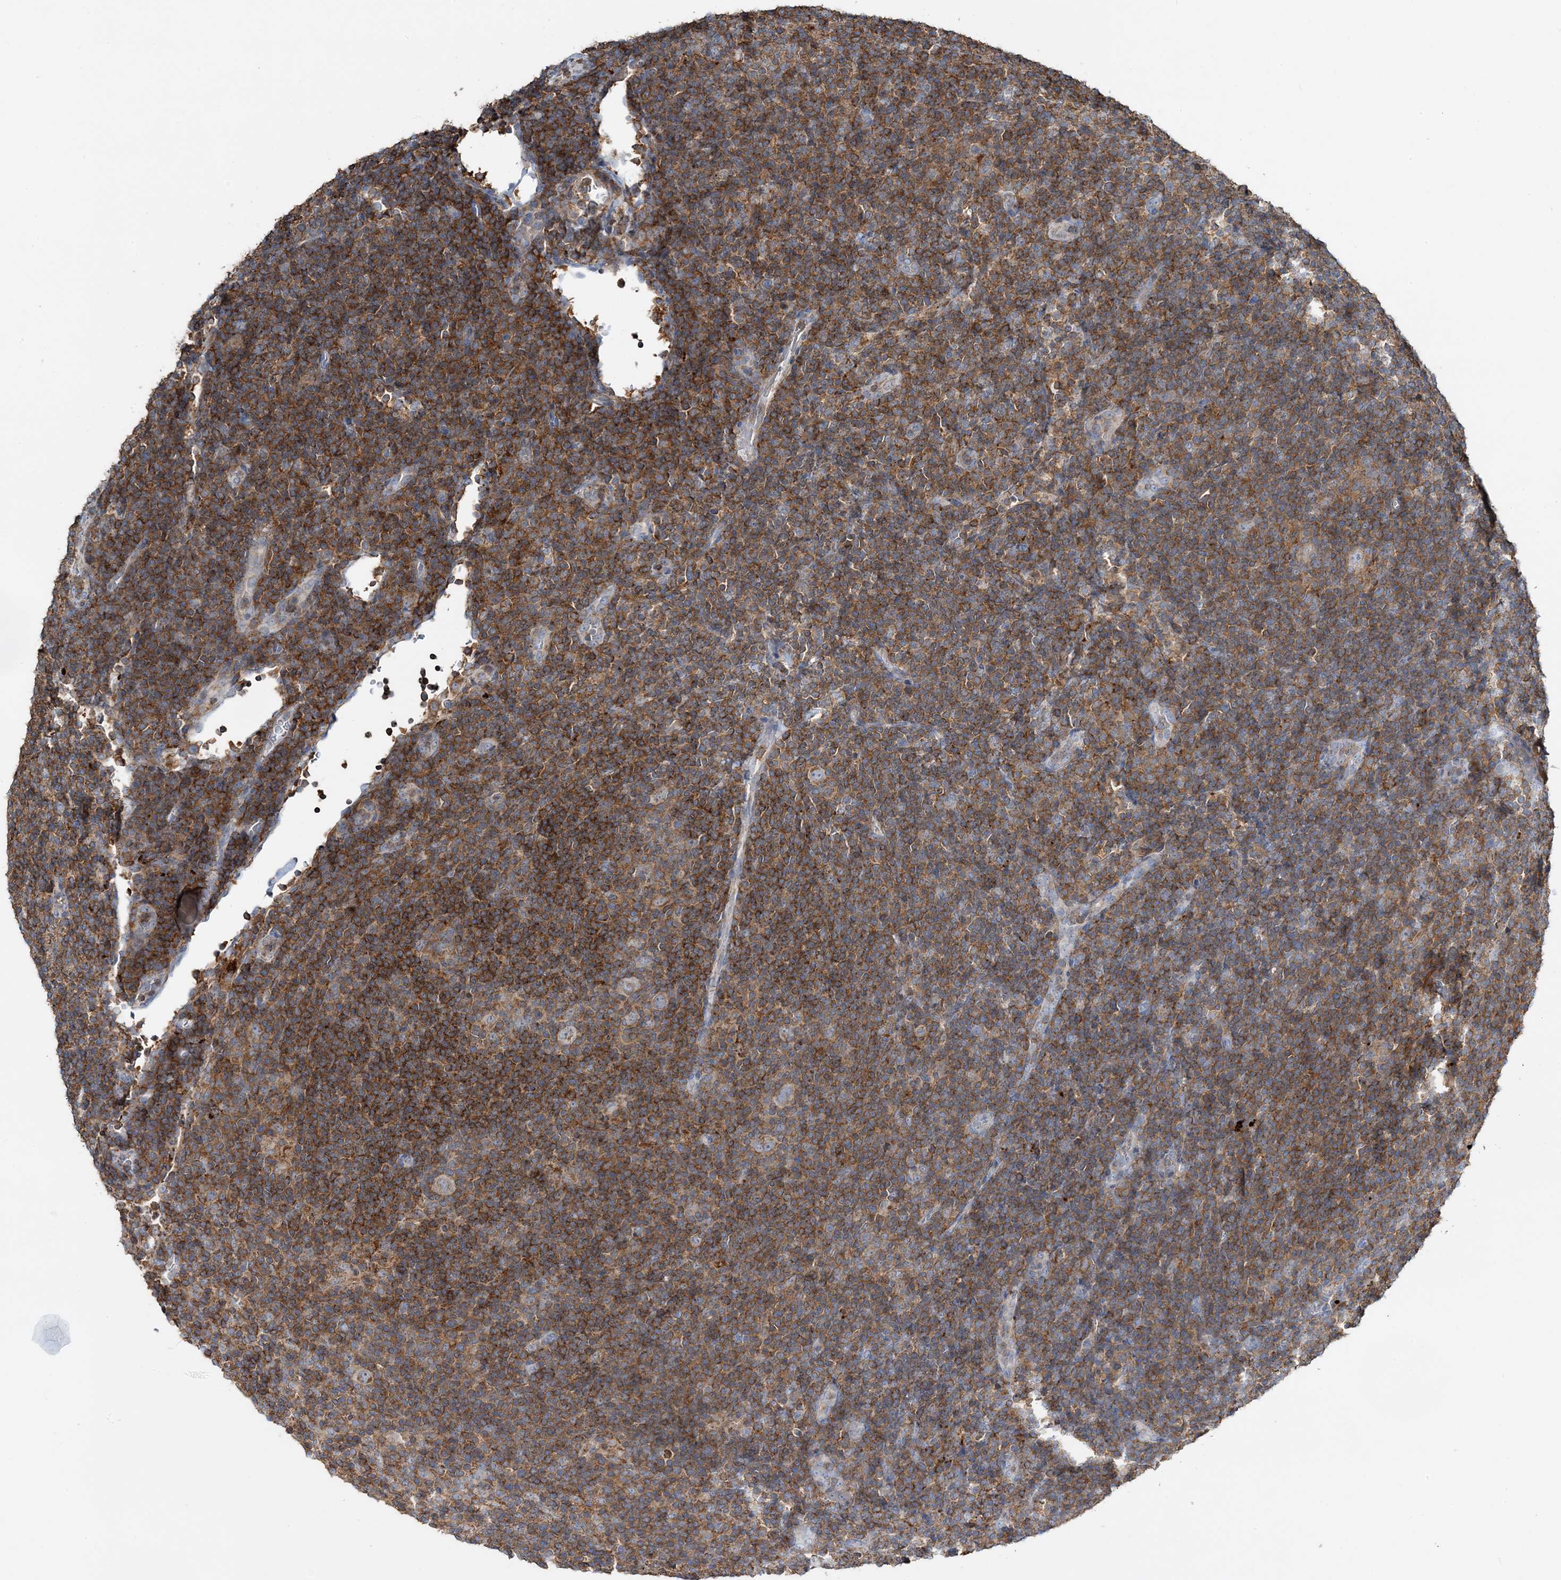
{"staining": {"intensity": "negative", "quantity": "none", "location": "none"}, "tissue": "lymphoma", "cell_type": "Tumor cells", "image_type": "cancer", "snomed": [{"axis": "morphology", "description": "Hodgkin's disease, NOS"}, {"axis": "topography", "description": "Lymph node"}], "caption": "Immunohistochemistry (IHC) image of neoplastic tissue: lymphoma stained with DAB reveals no significant protein positivity in tumor cells.", "gene": "TMLHE", "patient": {"sex": "female", "age": 57}}